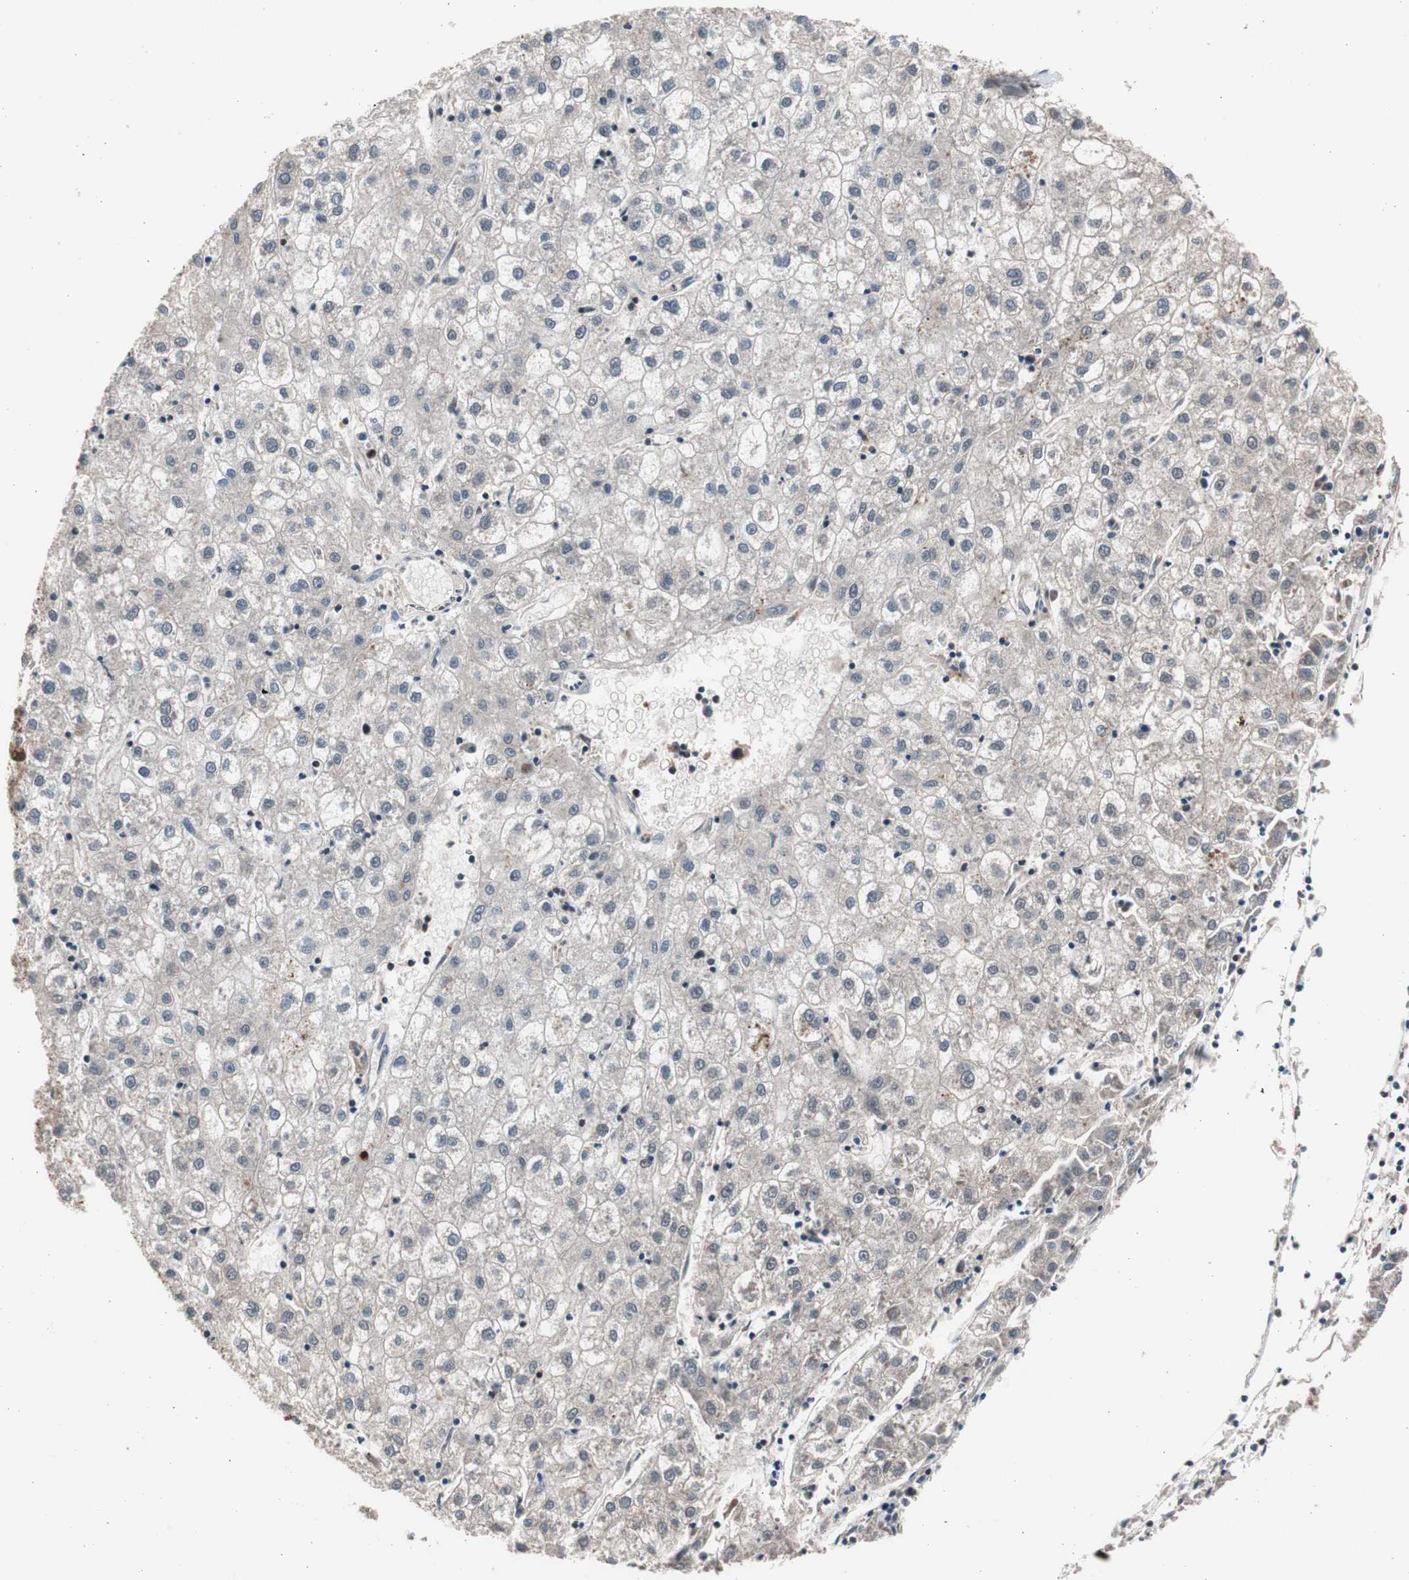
{"staining": {"intensity": "negative", "quantity": "none", "location": "none"}, "tissue": "liver cancer", "cell_type": "Tumor cells", "image_type": "cancer", "snomed": [{"axis": "morphology", "description": "Carcinoma, Hepatocellular, NOS"}, {"axis": "topography", "description": "Liver"}], "caption": "An image of liver hepatocellular carcinoma stained for a protein demonstrates no brown staining in tumor cells. The staining was performed using DAB to visualize the protein expression in brown, while the nuclei were stained in blue with hematoxylin (Magnification: 20x).", "gene": "RPA1", "patient": {"sex": "male", "age": 72}}